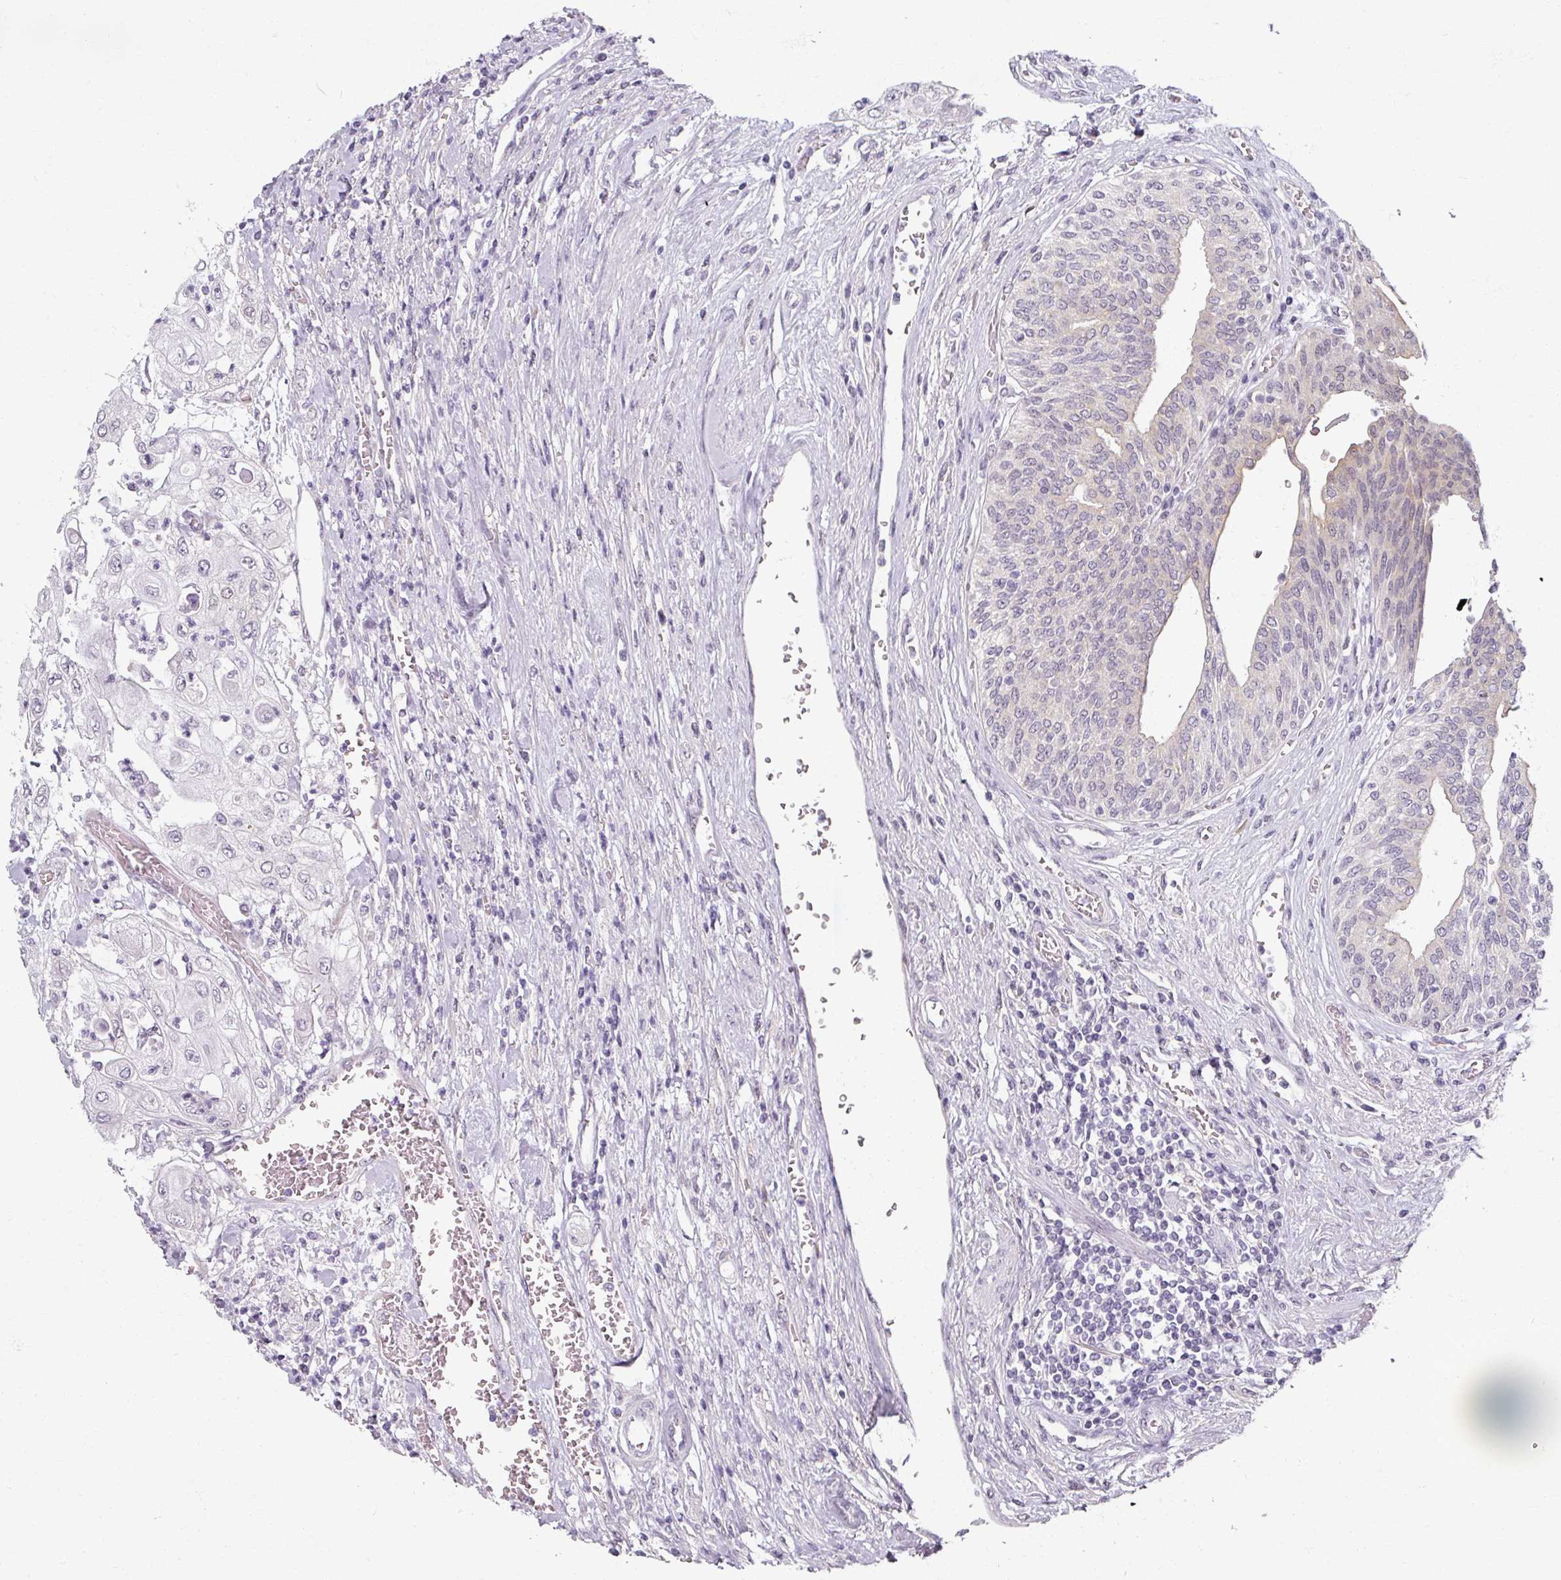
{"staining": {"intensity": "negative", "quantity": "none", "location": "none"}, "tissue": "urothelial cancer", "cell_type": "Tumor cells", "image_type": "cancer", "snomed": [{"axis": "morphology", "description": "Urothelial carcinoma, High grade"}, {"axis": "topography", "description": "Urinary bladder"}], "caption": "Urothelial cancer stained for a protein using immunohistochemistry shows no positivity tumor cells.", "gene": "RIPOR3", "patient": {"sex": "female", "age": 79}}